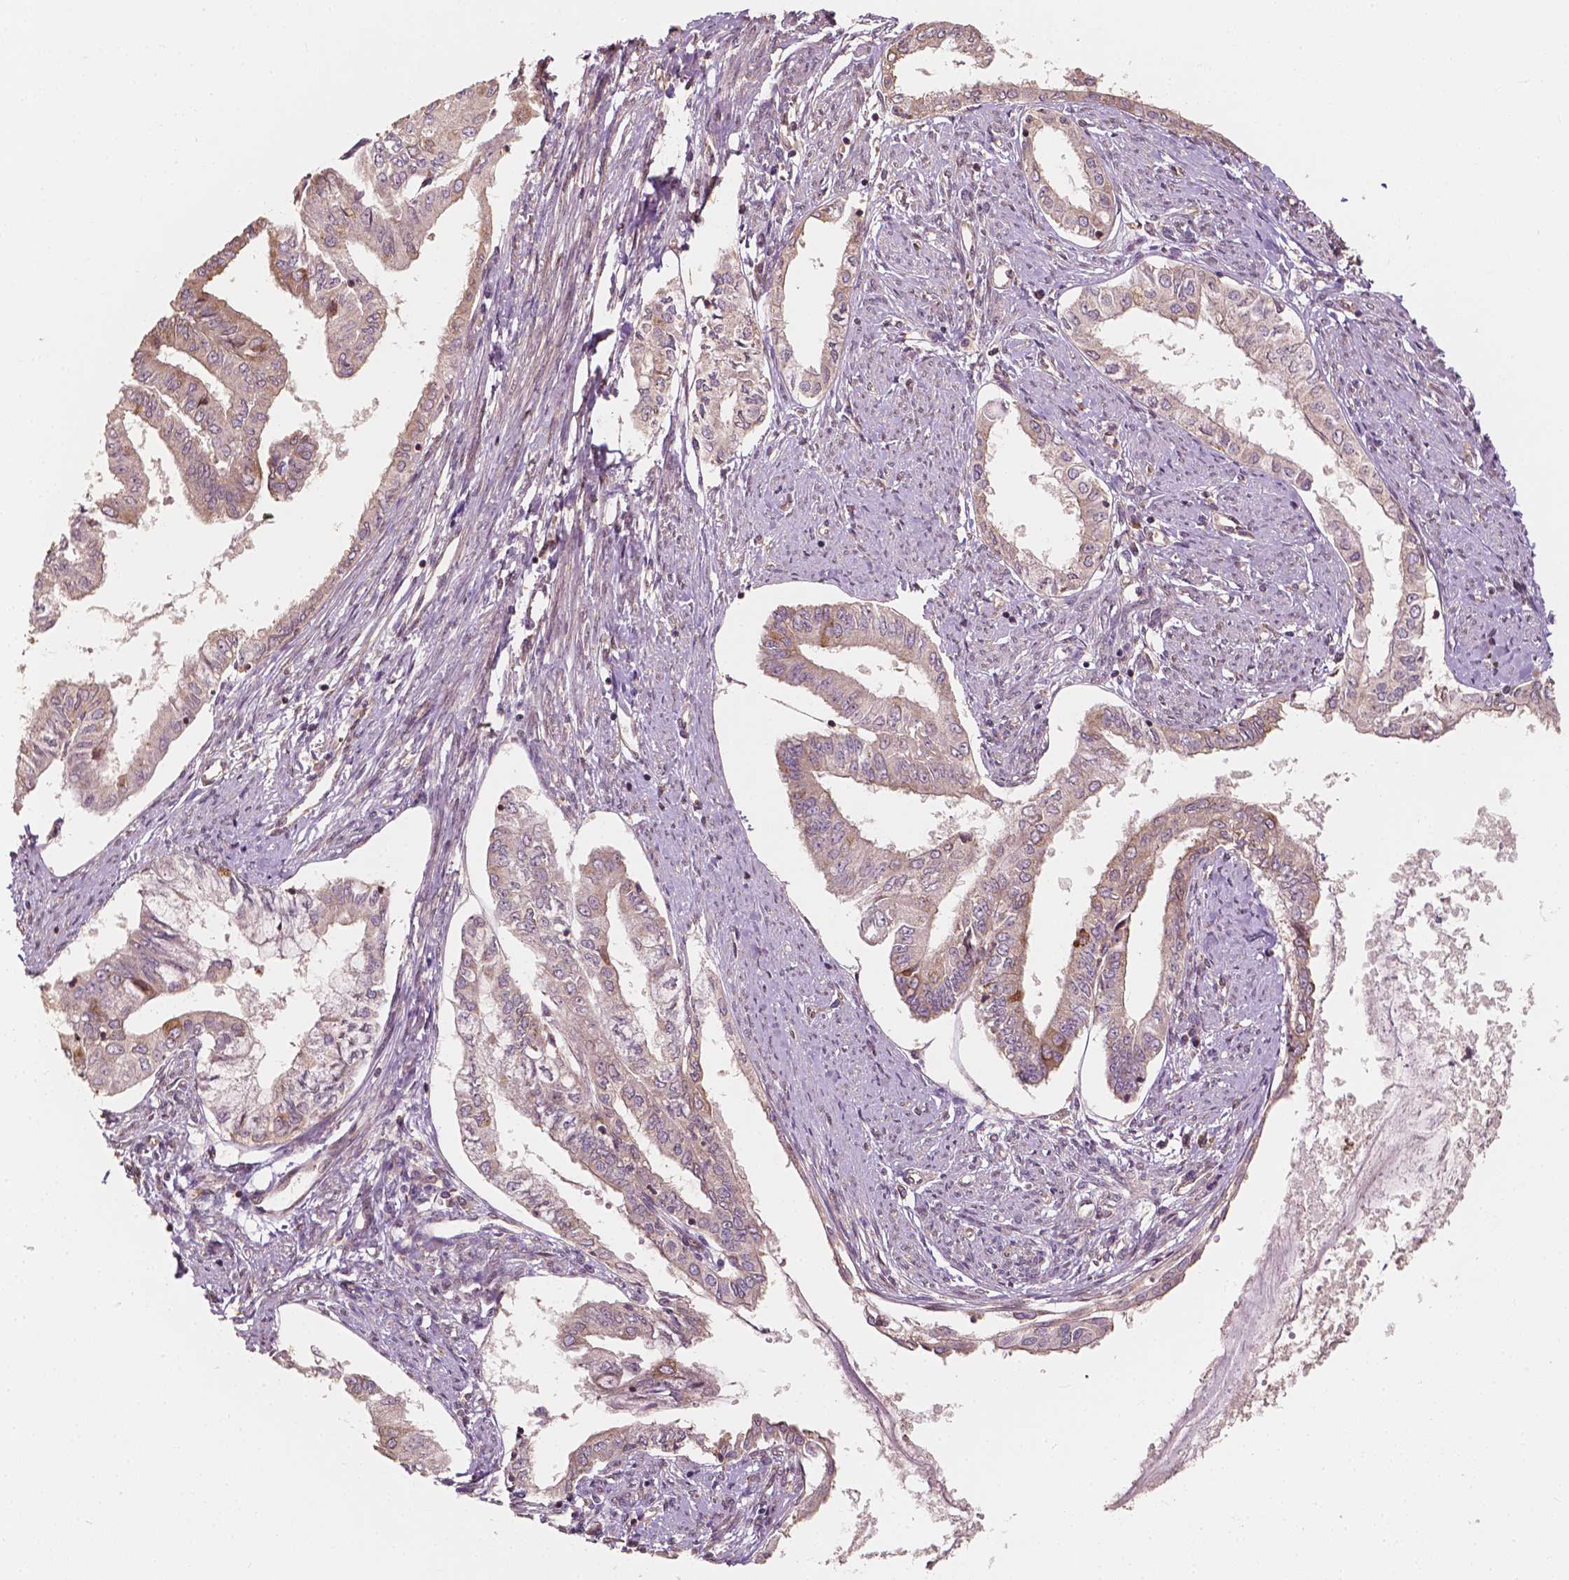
{"staining": {"intensity": "moderate", "quantity": "25%-75%", "location": "cytoplasmic/membranous"}, "tissue": "endometrial cancer", "cell_type": "Tumor cells", "image_type": "cancer", "snomed": [{"axis": "morphology", "description": "Adenocarcinoma, NOS"}, {"axis": "topography", "description": "Endometrium"}], "caption": "Endometrial cancer (adenocarcinoma) stained with a brown dye shows moderate cytoplasmic/membranous positive expression in approximately 25%-75% of tumor cells.", "gene": "G3BP1", "patient": {"sex": "female", "age": 76}}